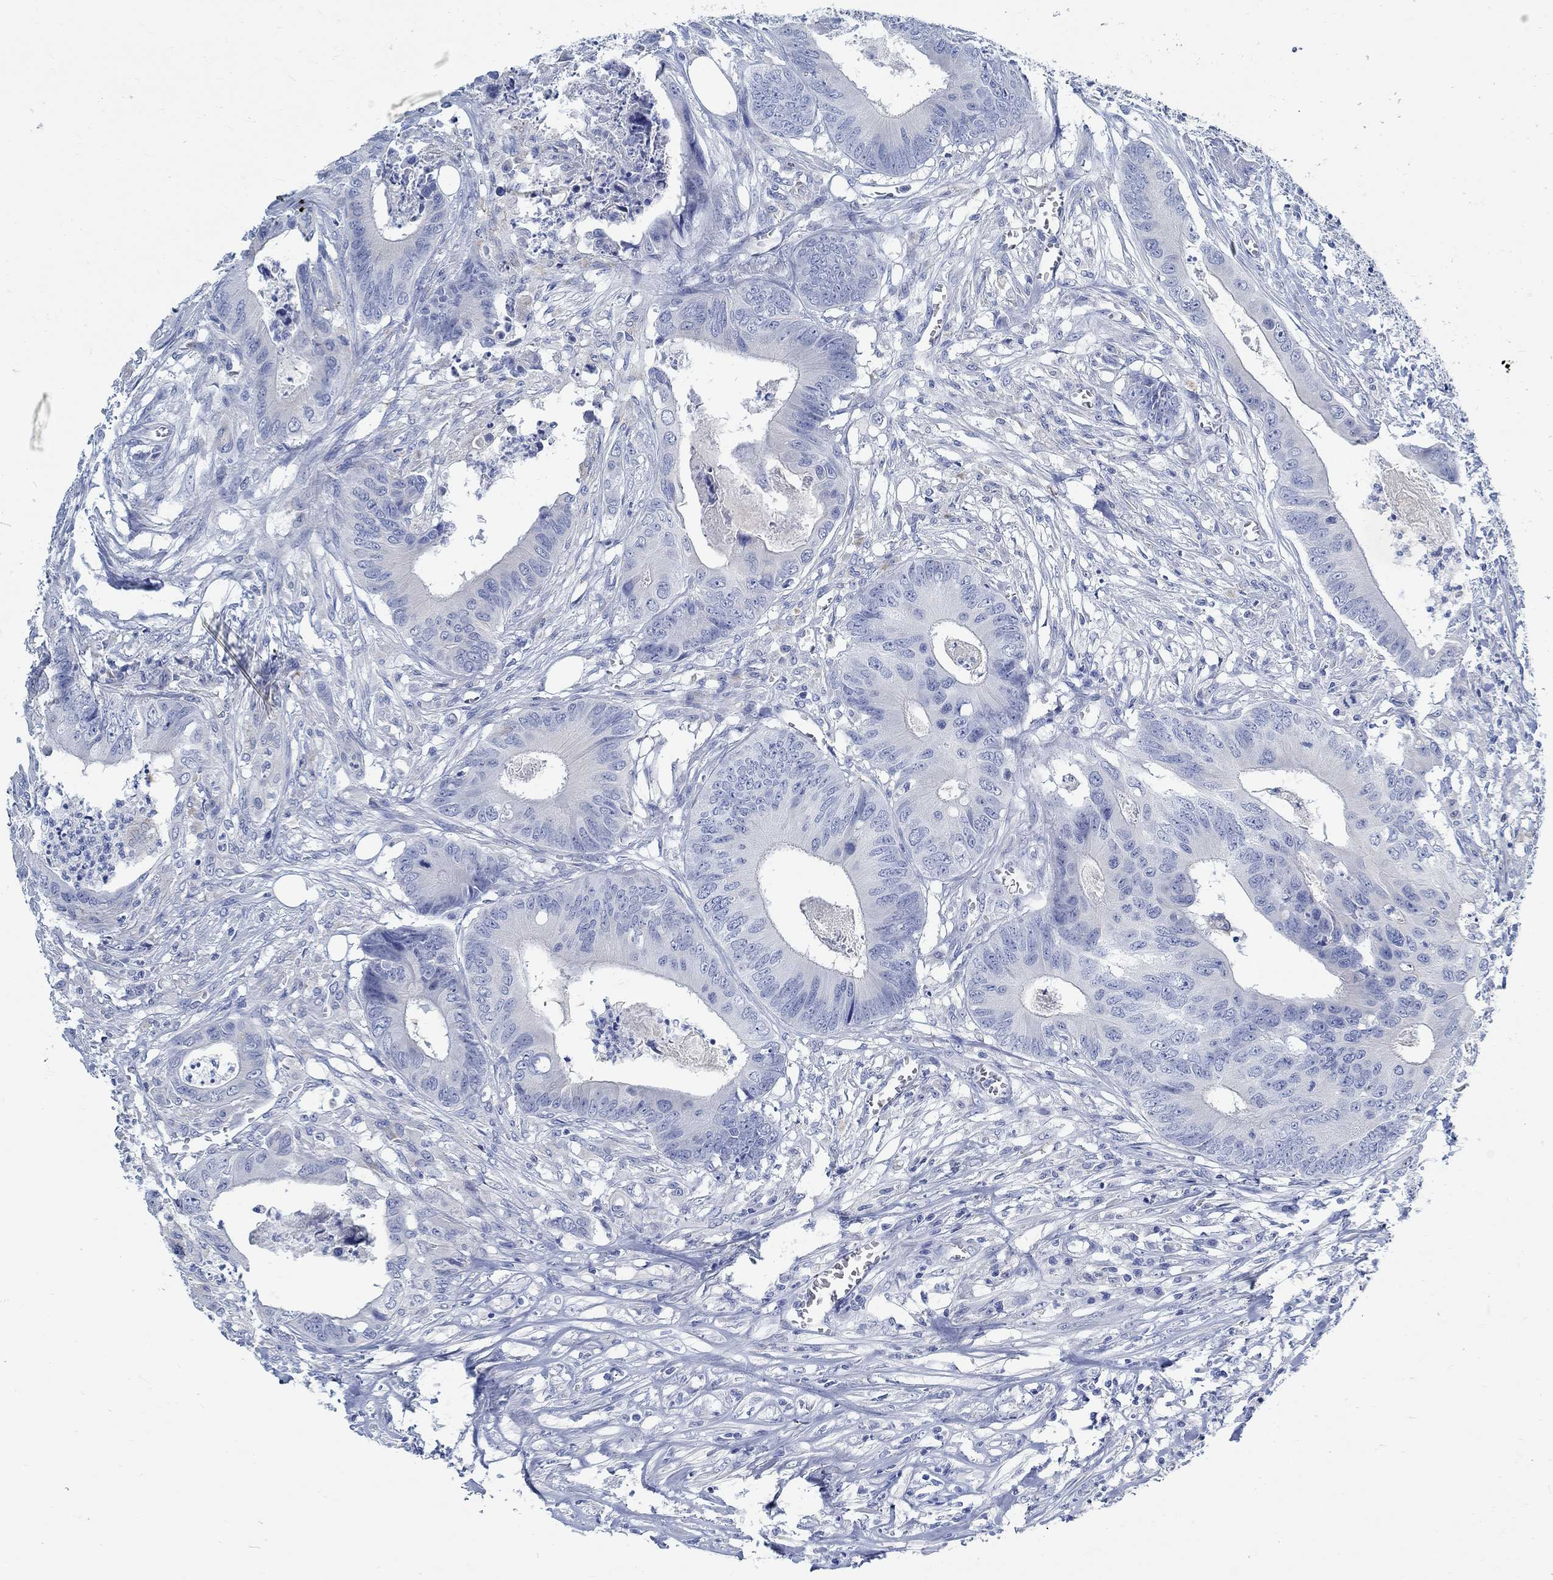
{"staining": {"intensity": "negative", "quantity": "none", "location": "none"}, "tissue": "colorectal cancer", "cell_type": "Tumor cells", "image_type": "cancer", "snomed": [{"axis": "morphology", "description": "Adenocarcinoma, NOS"}, {"axis": "topography", "description": "Colon"}], "caption": "Tumor cells show no significant expression in adenocarcinoma (colorectal).", "gene": "RBM20", "patient": {"sex": "male", "age": 84}}